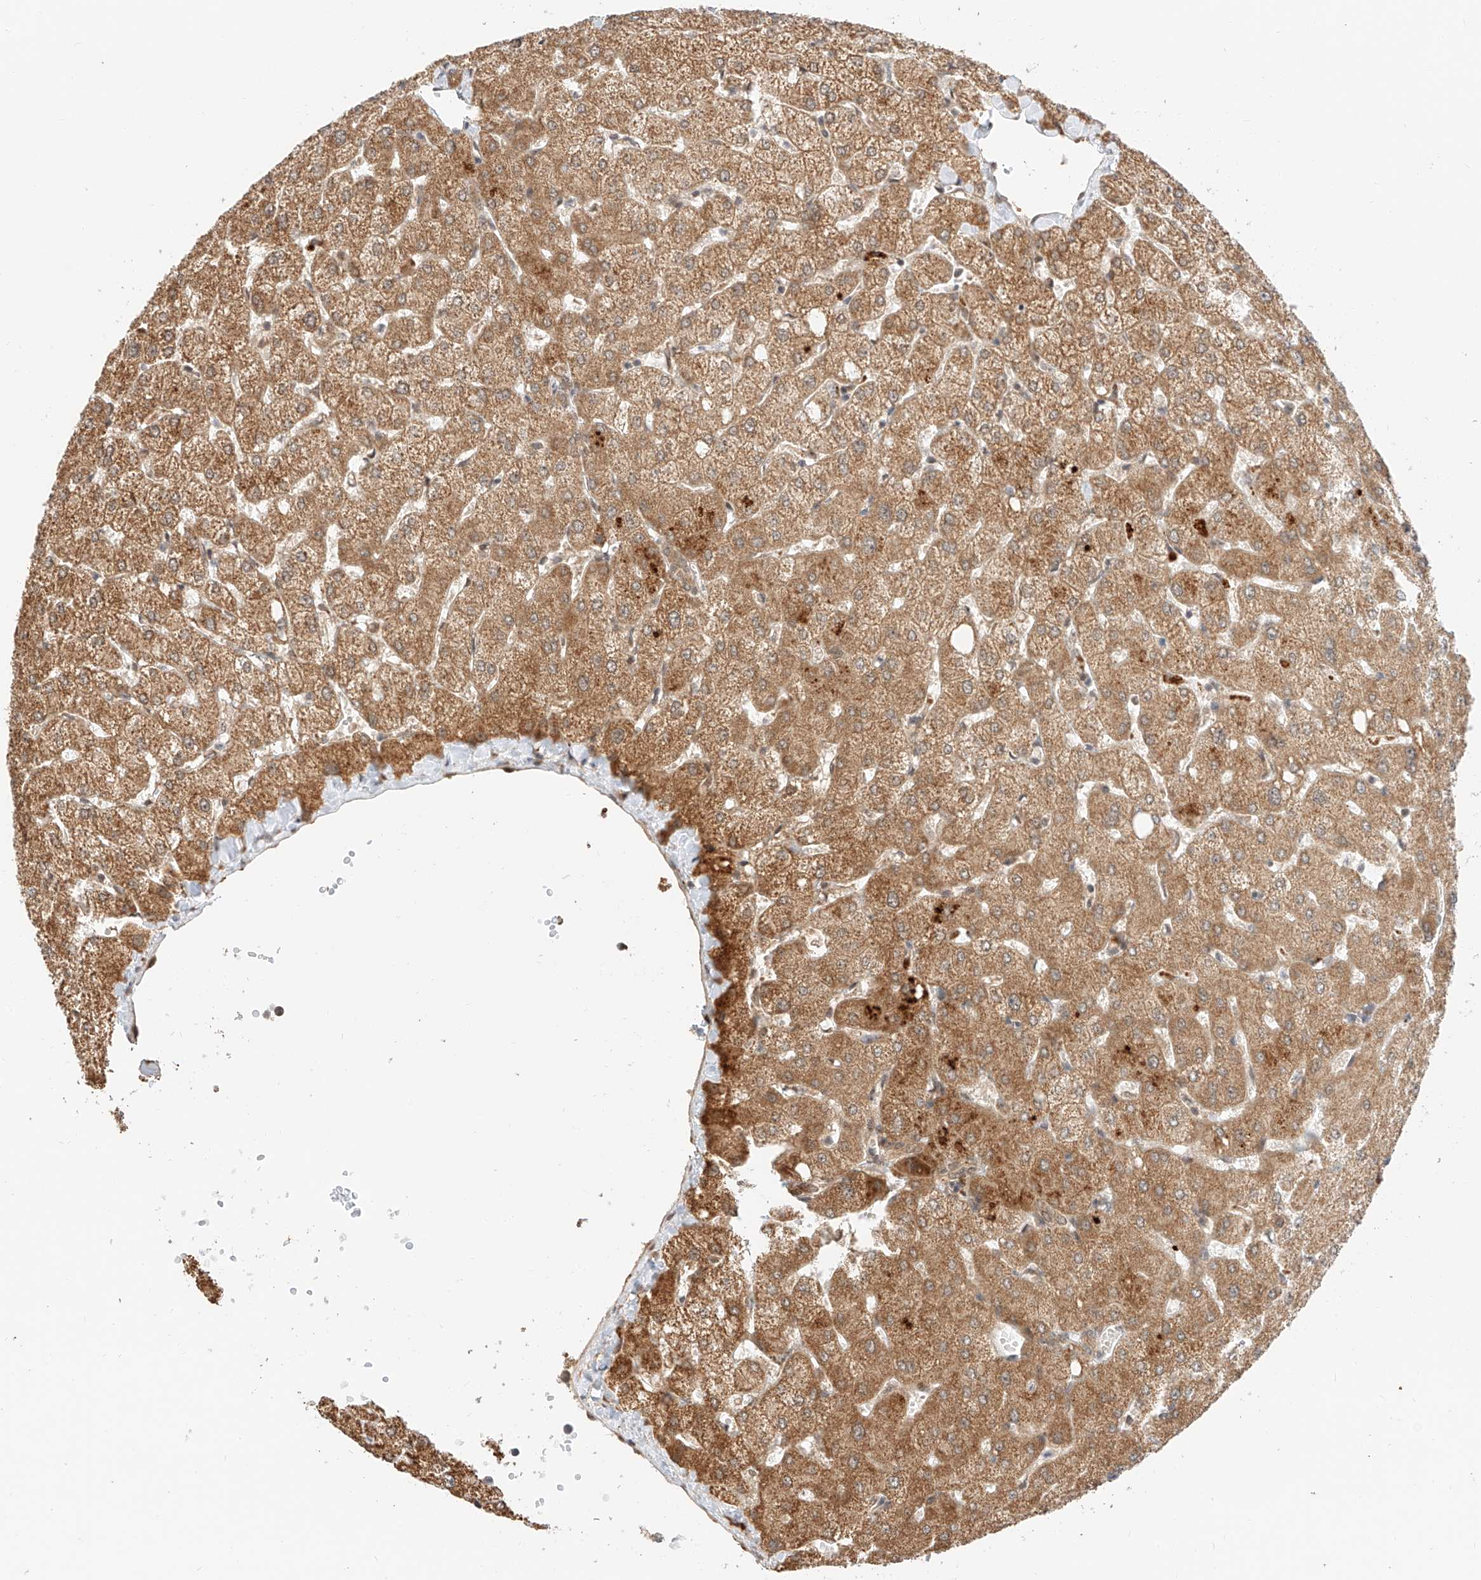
{"staining": {"intensity": "weak", "quantity": ">75%", "location": "cytoplasmic/membranous"}, "tissue": "liver", "cell_type": "Cholangiocytes", "image_type": "normal", "snomed": [{"axis": "morphology", "description": "Normal tissue, NOS"}, {"axis": "topography", "description": "Liver"}], "caption": "The immunohistochemical stain highlights weak cytoplasmic/membranous expression in cholangiocytes of unremarkable liver.", "gene": "EIF4H", "patient": {"sex": "female", "age": 54}}